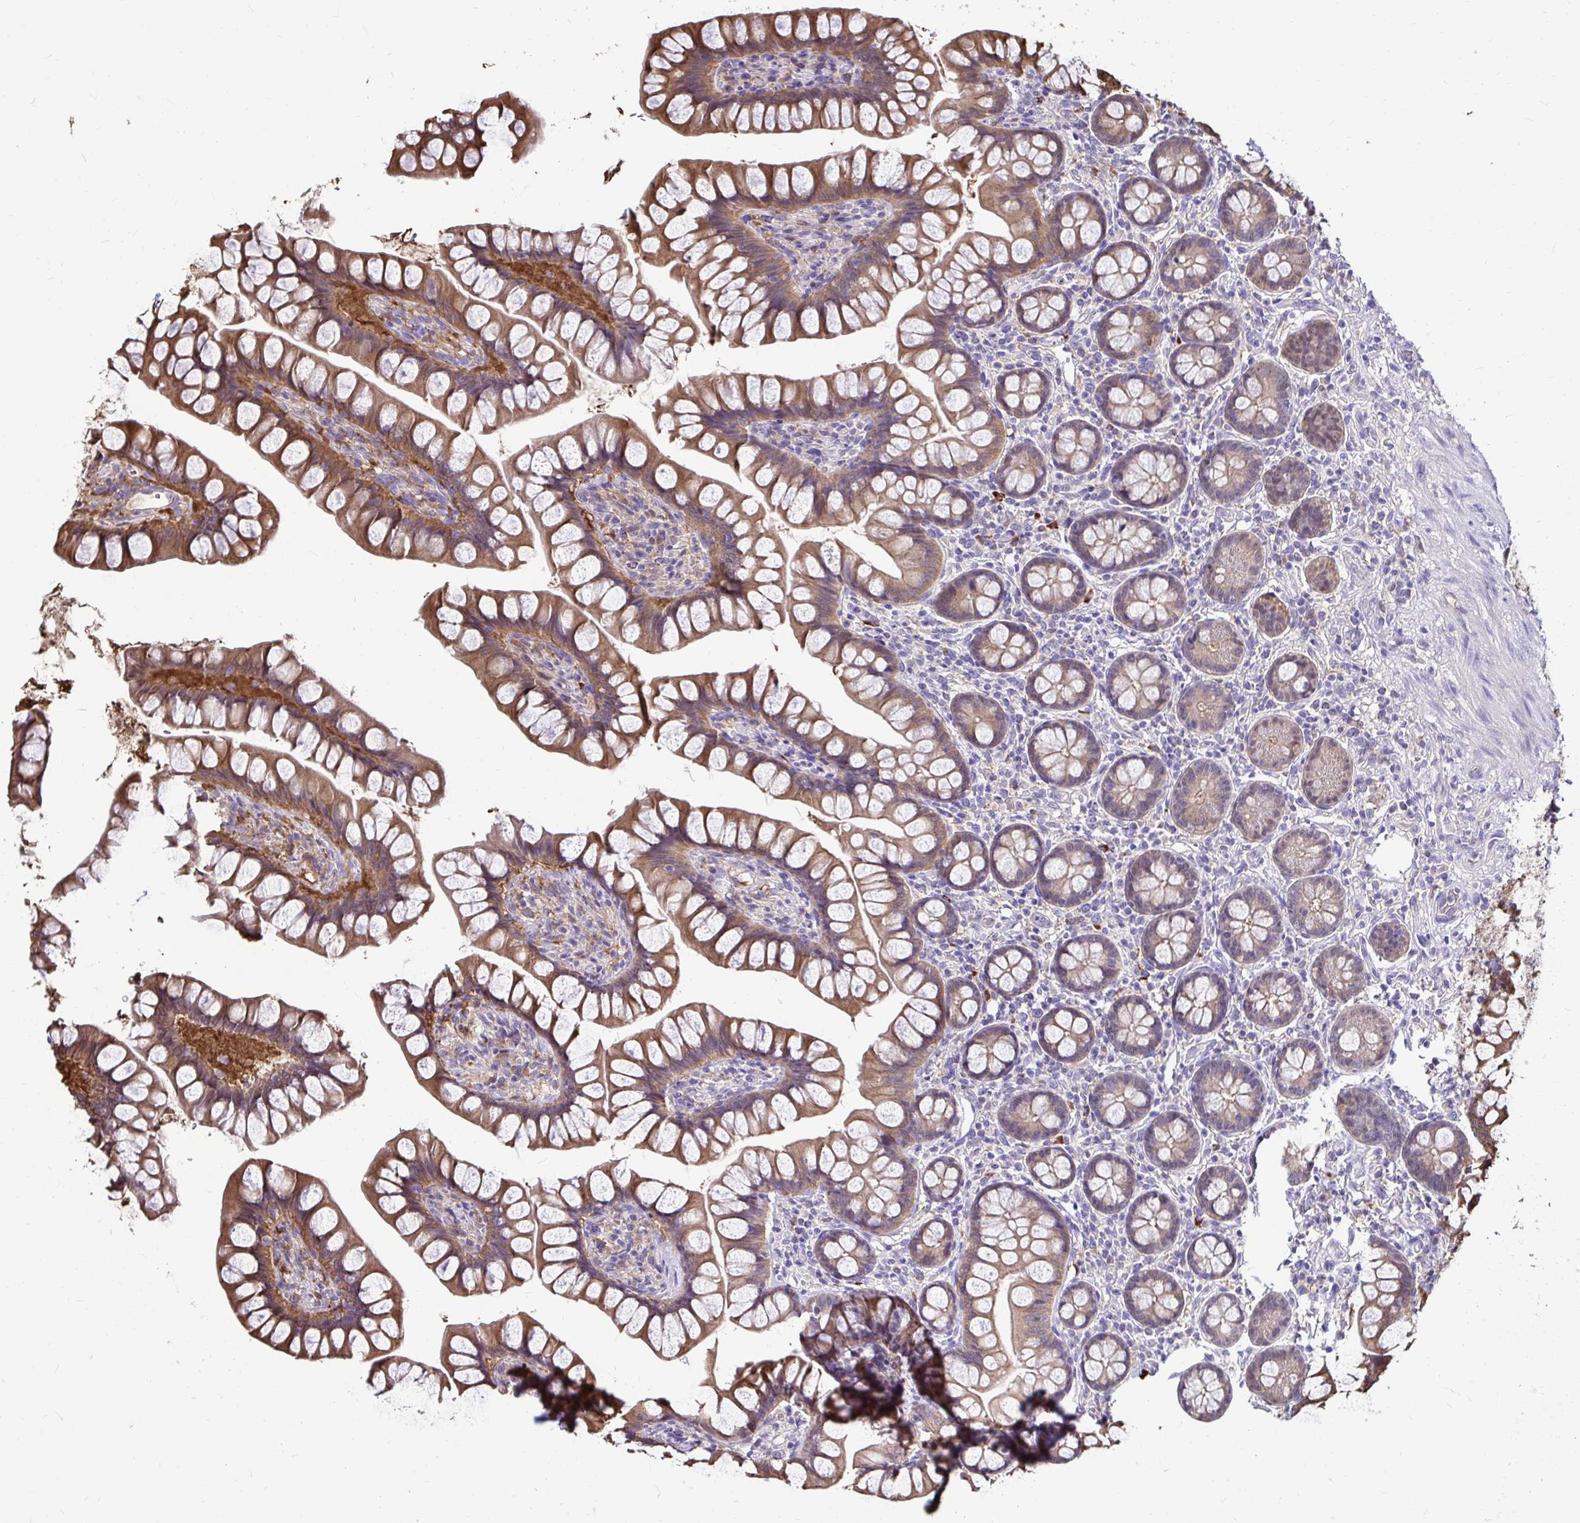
{"staining": {"intensity": "moderate", "quantity": "25%-75%", "location": "cytoplasmic/membranous,nuclear"}, "tissue": "small intestine", "cell_type": "Glandular cells", "image_type": "normal", "snomed": [{"axis": "morphology", "description": "Normal tissue, NOS"}, {"axis": "topography", "description": "Small intestine"}], "caption": "A photomicrograph showing moderate cytoplasmic/membranous,nuclear staining in about 25%-75% of glandular cells in unremarkable small intestine, as visualized by brown immunohistochemical staining.", "gene": "IDH1", "patient": {"sex": "male", "age": 70}}